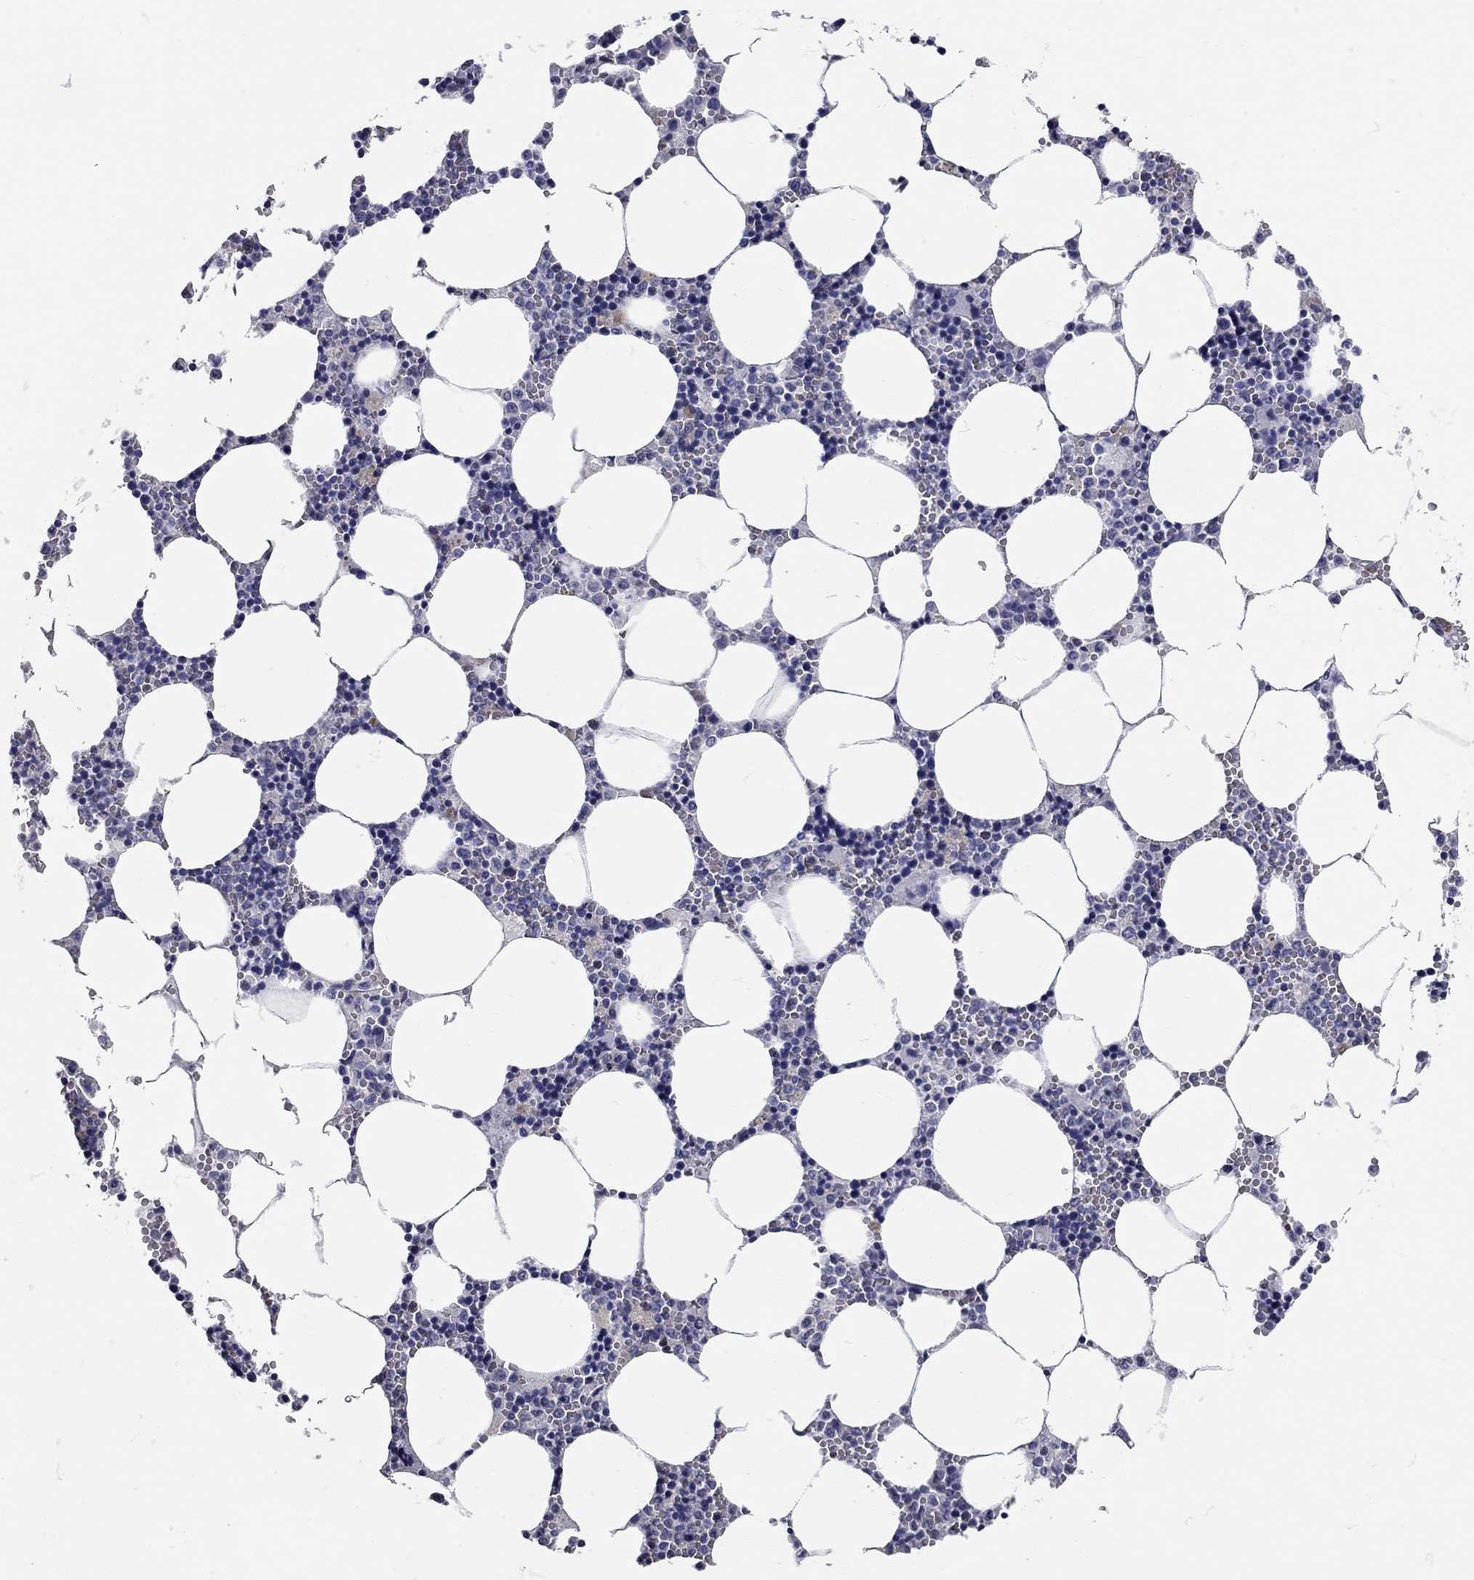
{"staining": {"intensity": "negative", "quantity": "none", "location": "none"}, "tissue": "bone marrow", "cell_type": "Hematopoietic cells", "image_type": "normal", "snomed": [{"axis": "morphology", "description": "Normal tissue, NOS"}, {"axis": "topography", "description": "Bone marrow"}], "caption": "This is an immunohistochemistry (IHC) photomicrograph of normal human bone marrow. There is no positivity in hematopoietic cells.", "gene": "XAGE2", "patient": {"sex": "female", "age": 64}}